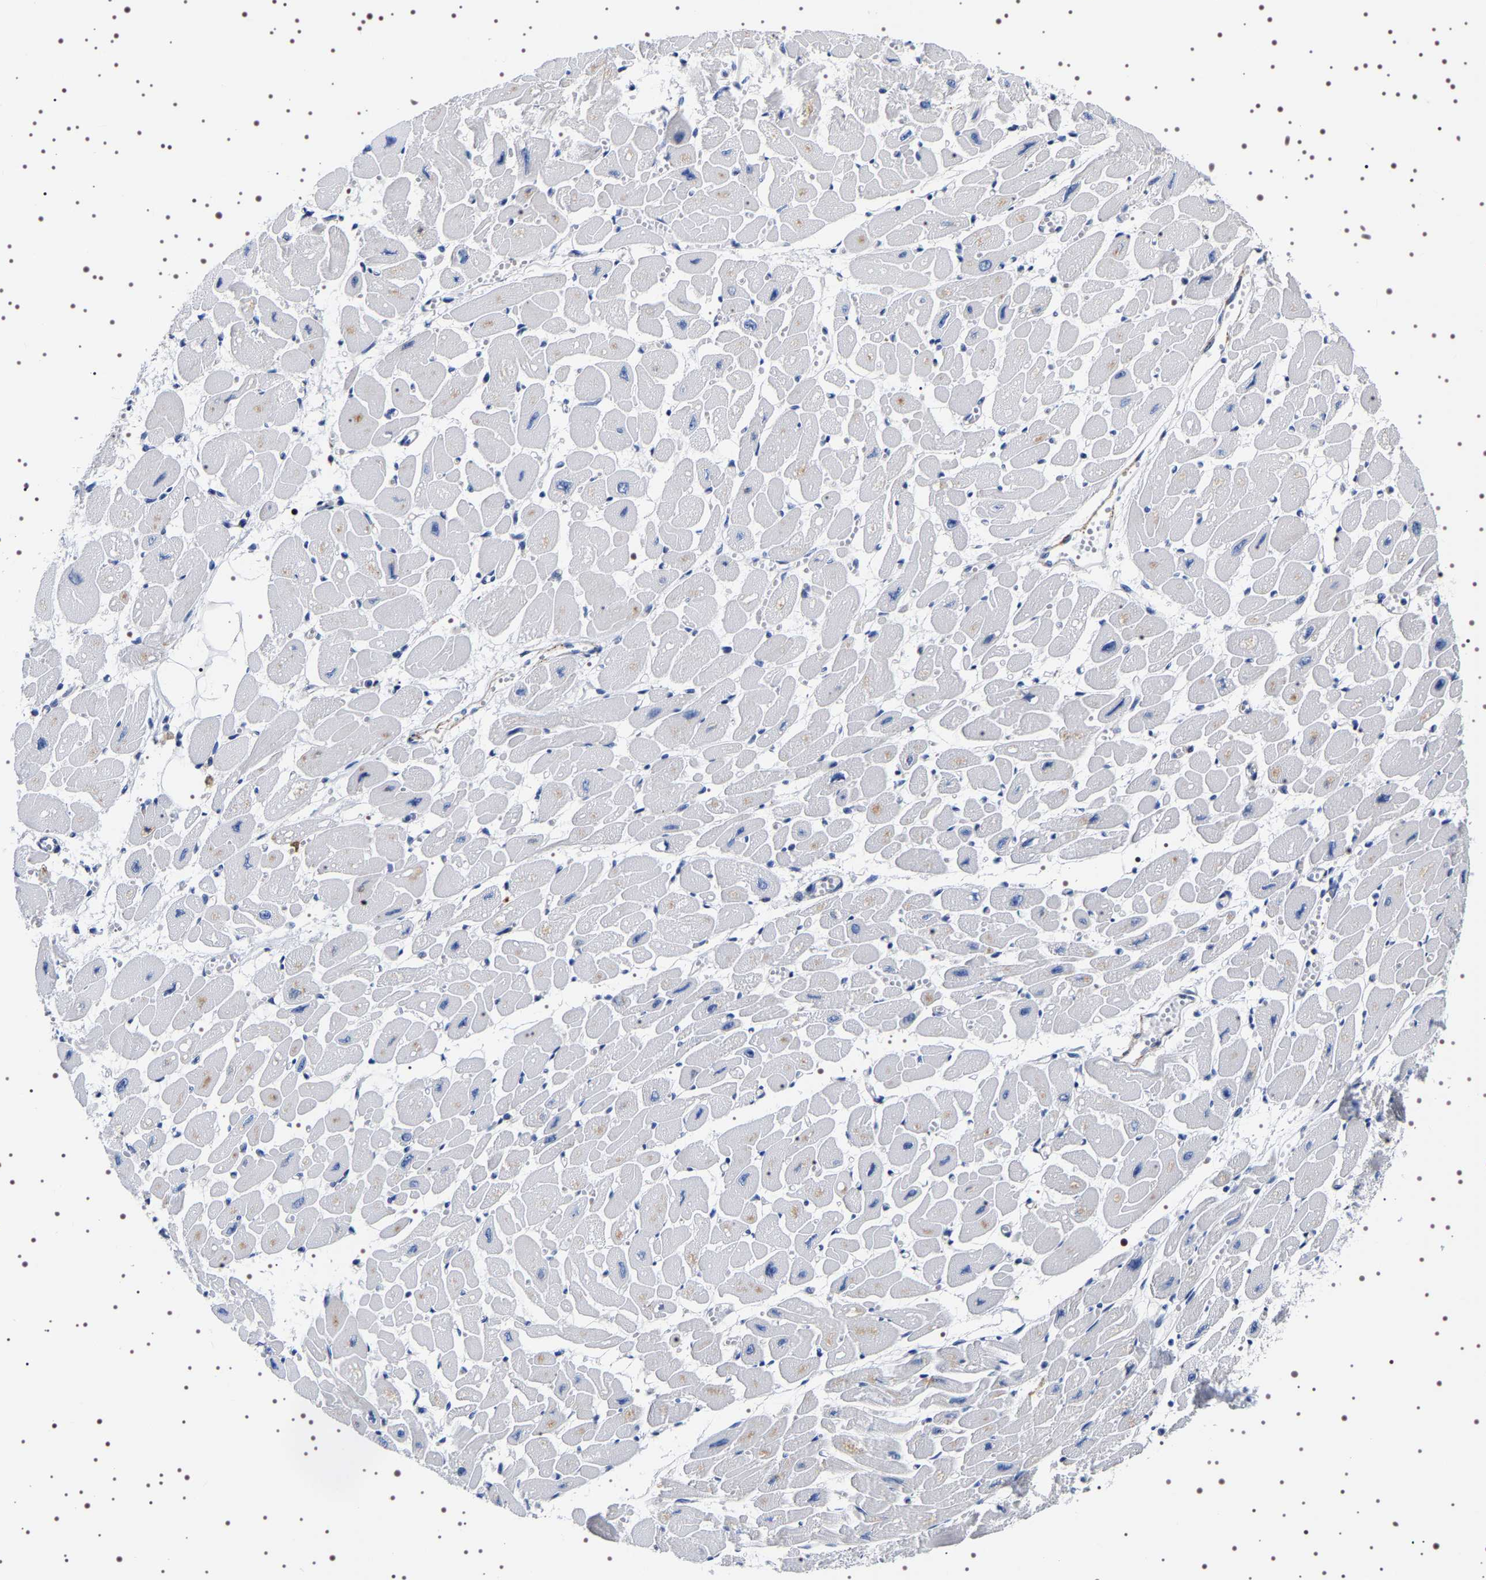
{"staining": {"intensity": "weak", "quantity": "<25%", "location": "cytoplasmic/membranous"}, "tissue": "heart muscle", "cell_type": "Cardiomyocytes", "image_type": "normal", "snomed": [{"axis": "morphology", "description": "Normal tissue, NOS"}, {"axis": "topography", "description": "Heart"}], "caption": "This is a image of IHC staining of unremarkable heart muscle, which shows no positivity in cardiomyocytes.", "gene": "SQLE", "patient": {"sex": "female", "age": 54}}